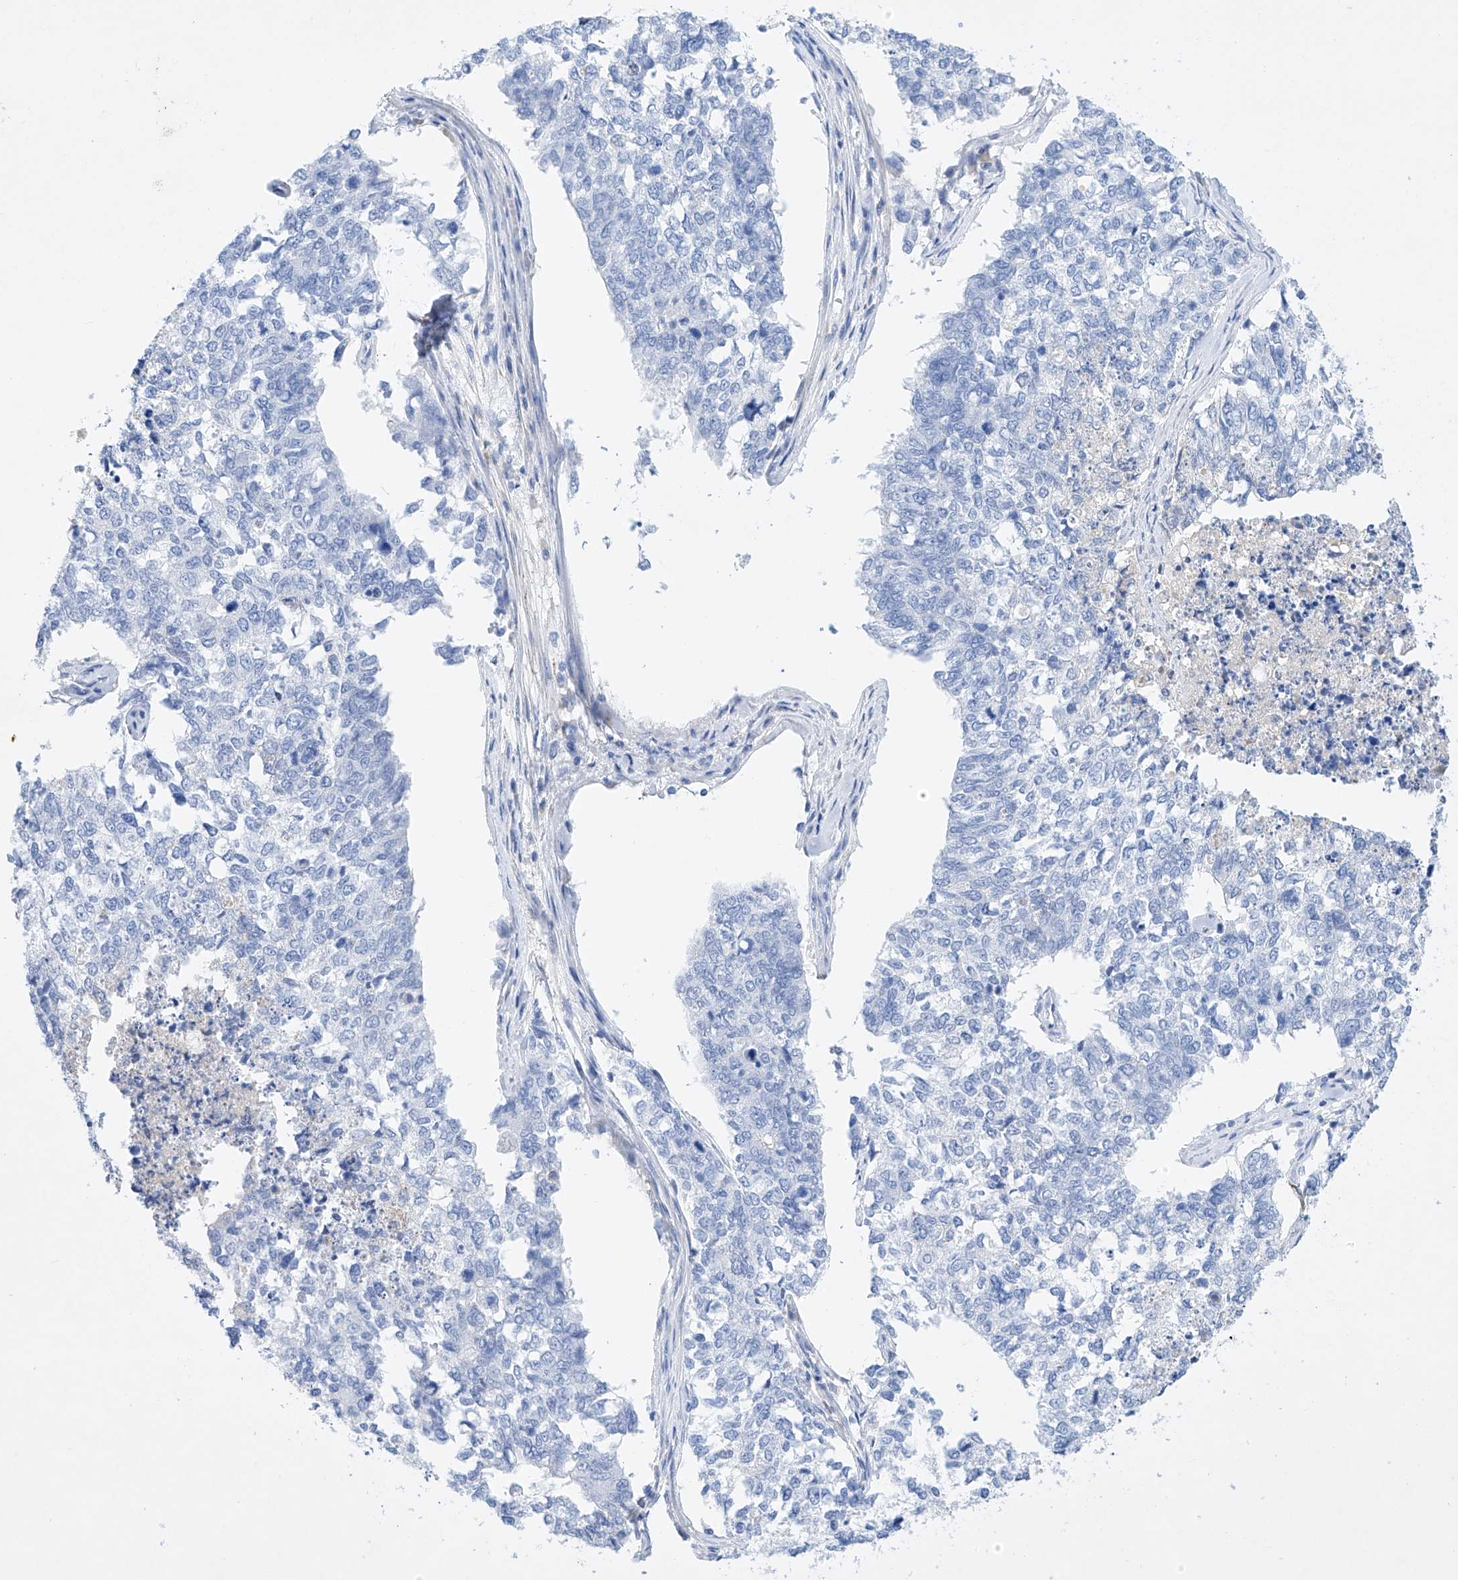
{"staining": {"intensity": "negative", "quantity": "none", "location": "none"}, "tissue": "cervical cancer", "cell_type": "Tumor cells", "image_type": "cancer", "snomed": [{"axis": "morphology", "description": "Squamous cell carcinoma, NOS"}, {"axis": "topography", "description": "Cervix"}], "caption": "Immunohistochemistry (IHC) image of human cervical squamous cell carcinoma stained for a protein (brown), which shows no expression in tumor cells.", "gene": "LURAP1", "patient": {"sex": "female", "age": 63}}